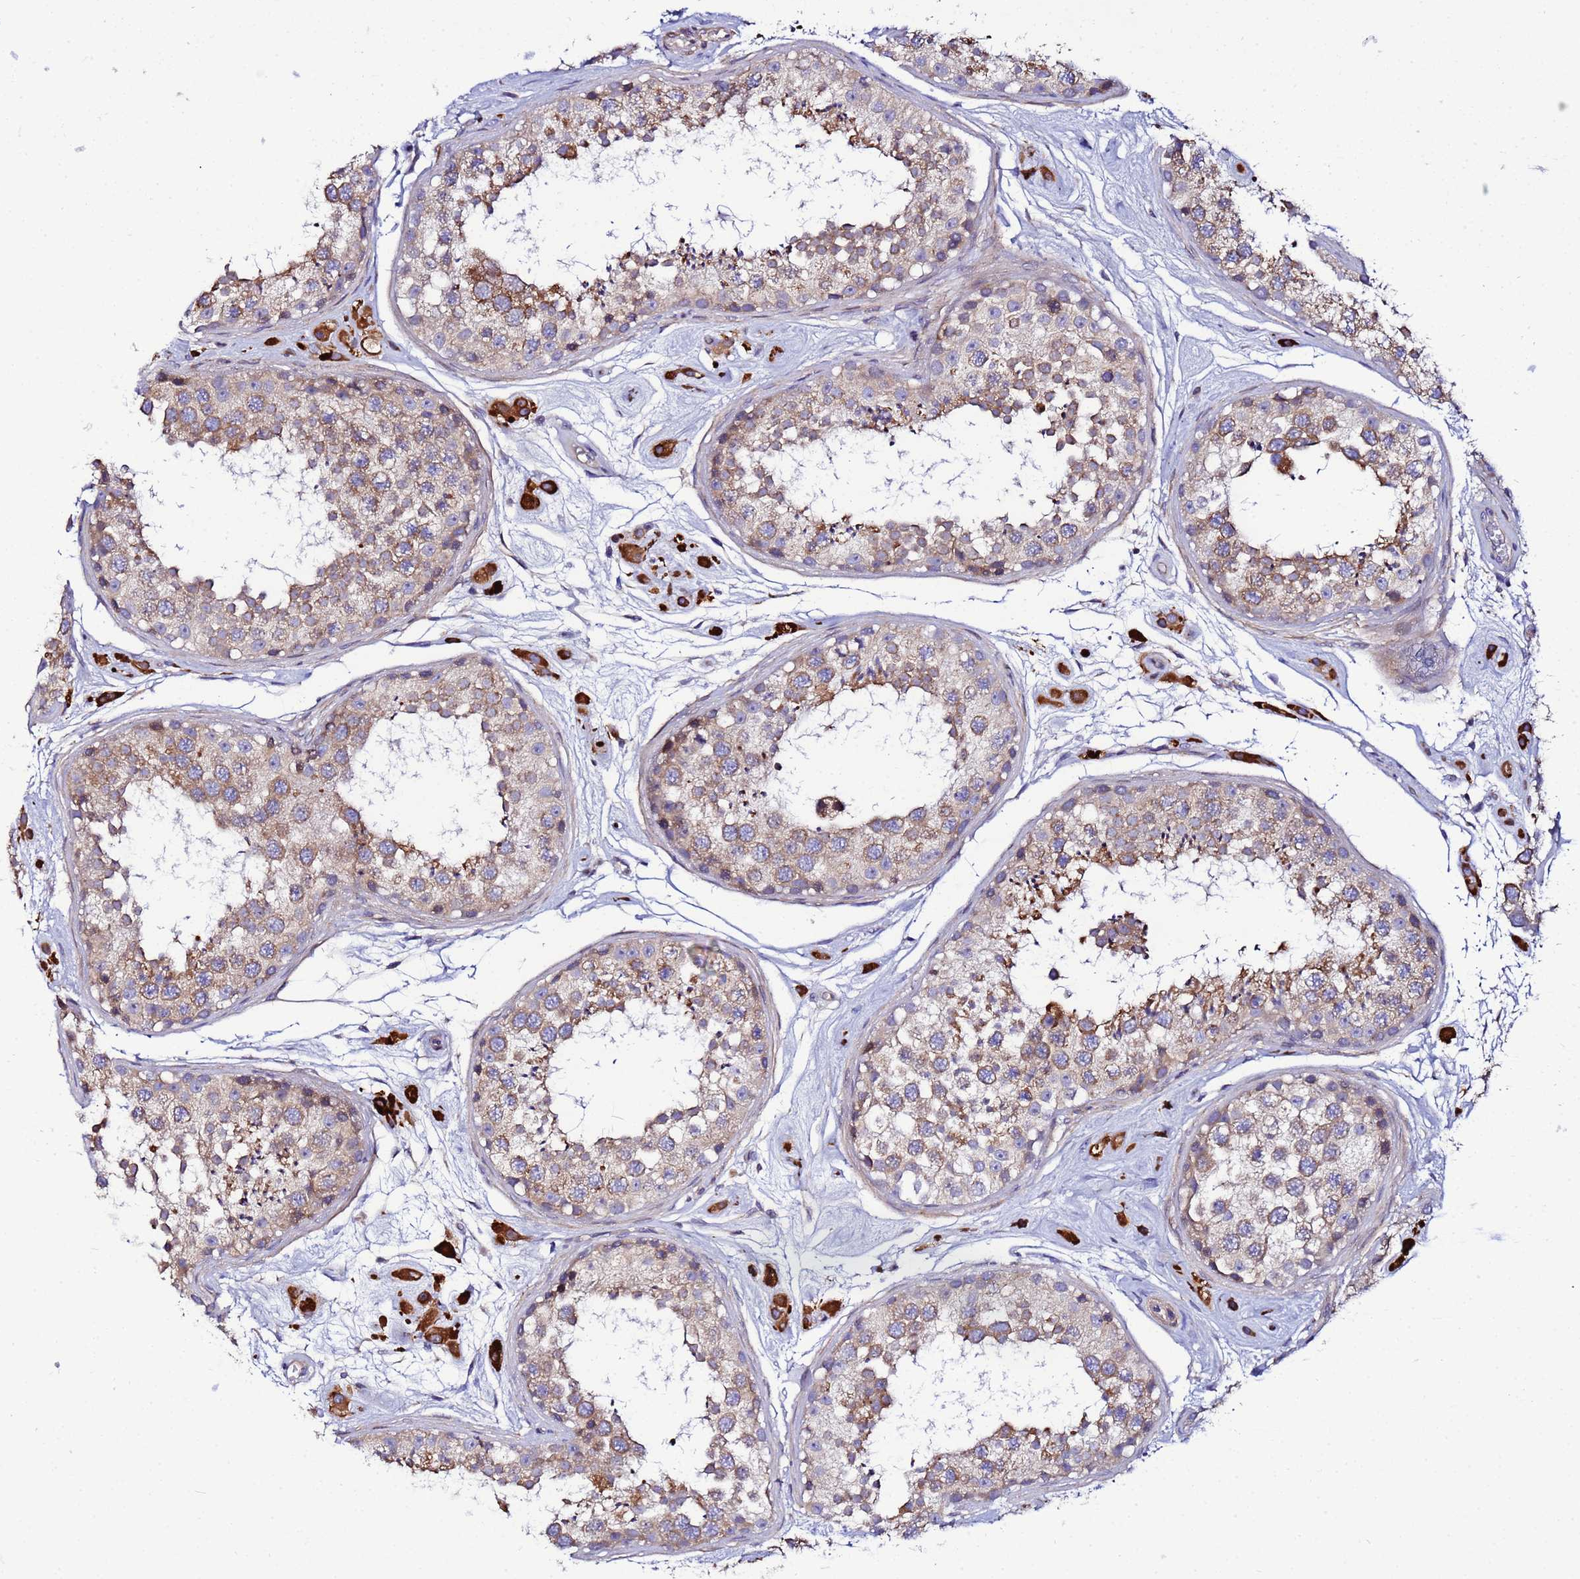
{"staining": {"intensity": "moderate", "quantity": "25%-75%", "location": "cytoplasmic/membranous"}, "tissue": "testis", "cell_type": "Cells in seminiferous ducts", "image_type": "normal", "snomed": [{"axis": "morphology", "description": "Normal tissue, NOS"}, {"axis": "topography", "description": "Testis"}], "caption": "A micrograph of human testis stained for a protein exhibits moderate cytoplasmic/membranous brown staining in cells in seminiferous ducts. Immunohistochemistry stains the protein in brown and the nuclei are stained blue.", "gene": "JRKL", "patient": {"sex": "male", "age": 25}}